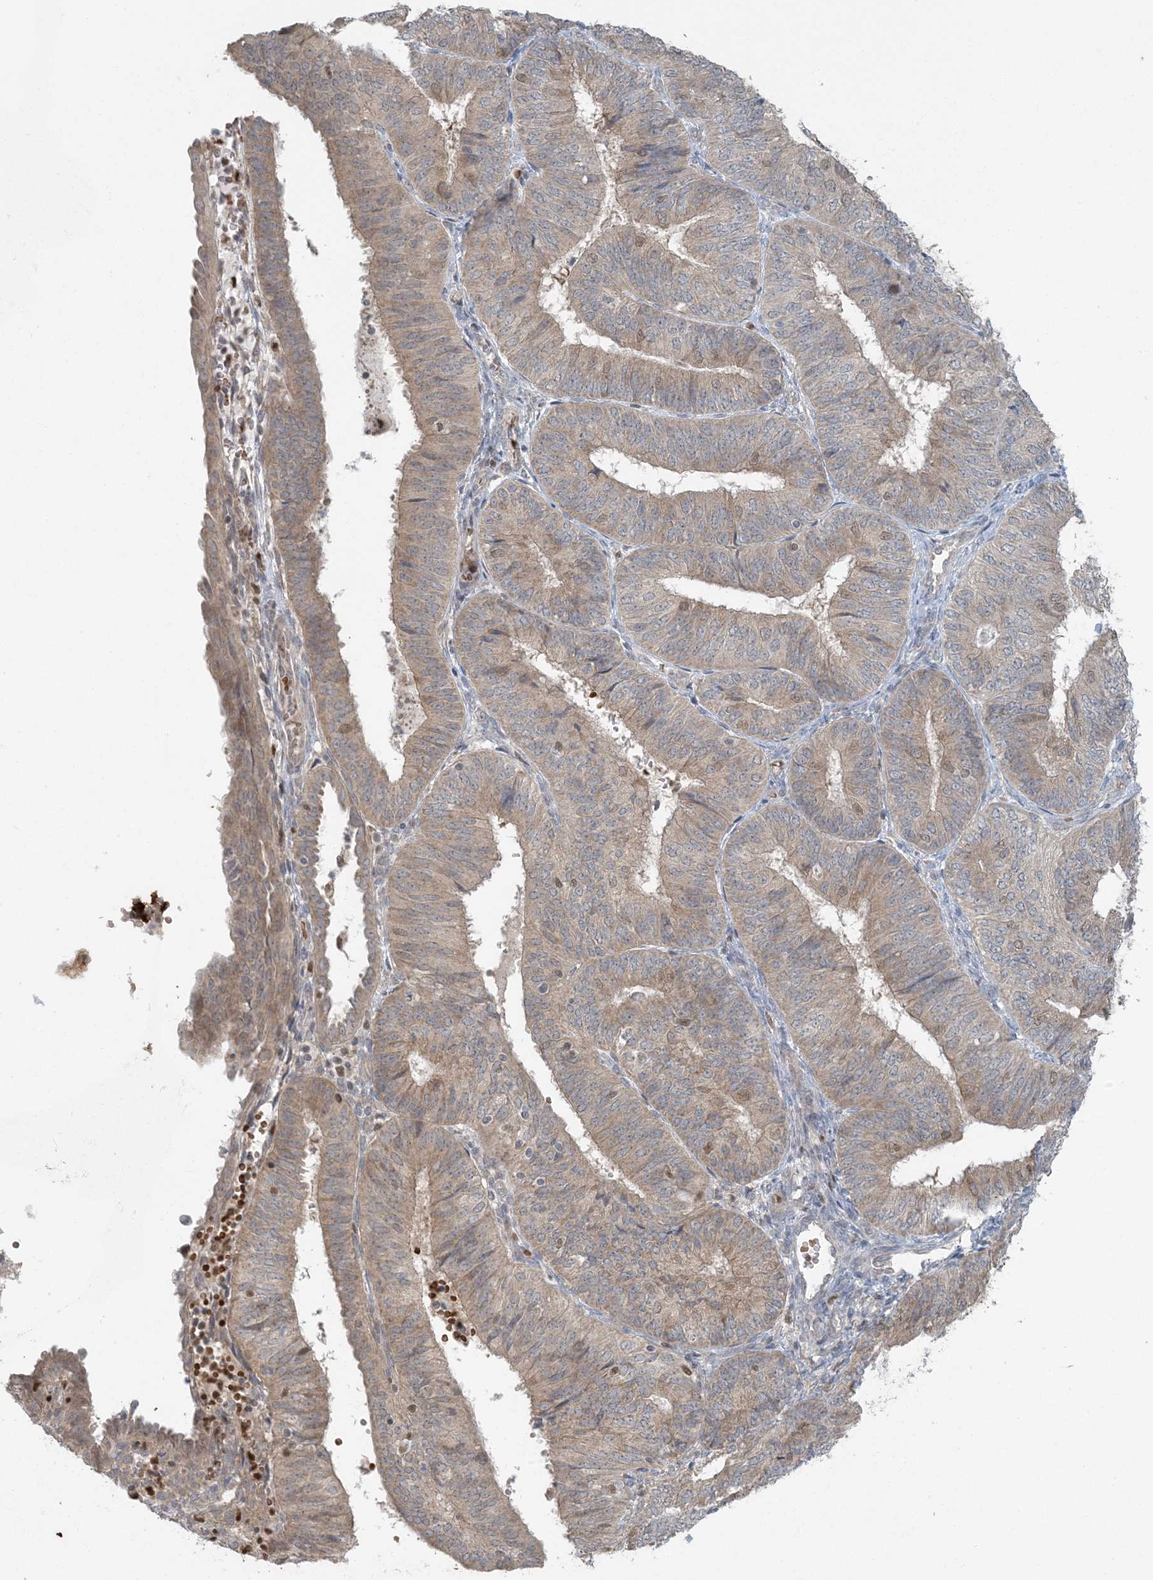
{"staining": {"intensity": "weak", "quantity": ">75%", "location": "cytoplasmic/membranous"}, "tissue": "endometrial cancer", "cell_type": "Tumor cells", "image_type": "cancer", "snomed": [{"axis": "morphology", "description": "Adenocarcinoma, NOS"}, {"axis": "topography", "description": "Endometrium"}], "caption": "An immunohistochemistry (IHC) micrograph of tumor tissue is shown. Protein staining in brown shows weak cytoplasmic/membranous positivity in endometrial cancer within tumor cells.", "gene": "CTDNEP1", "patient": {"sex": "female", "age": 58}}